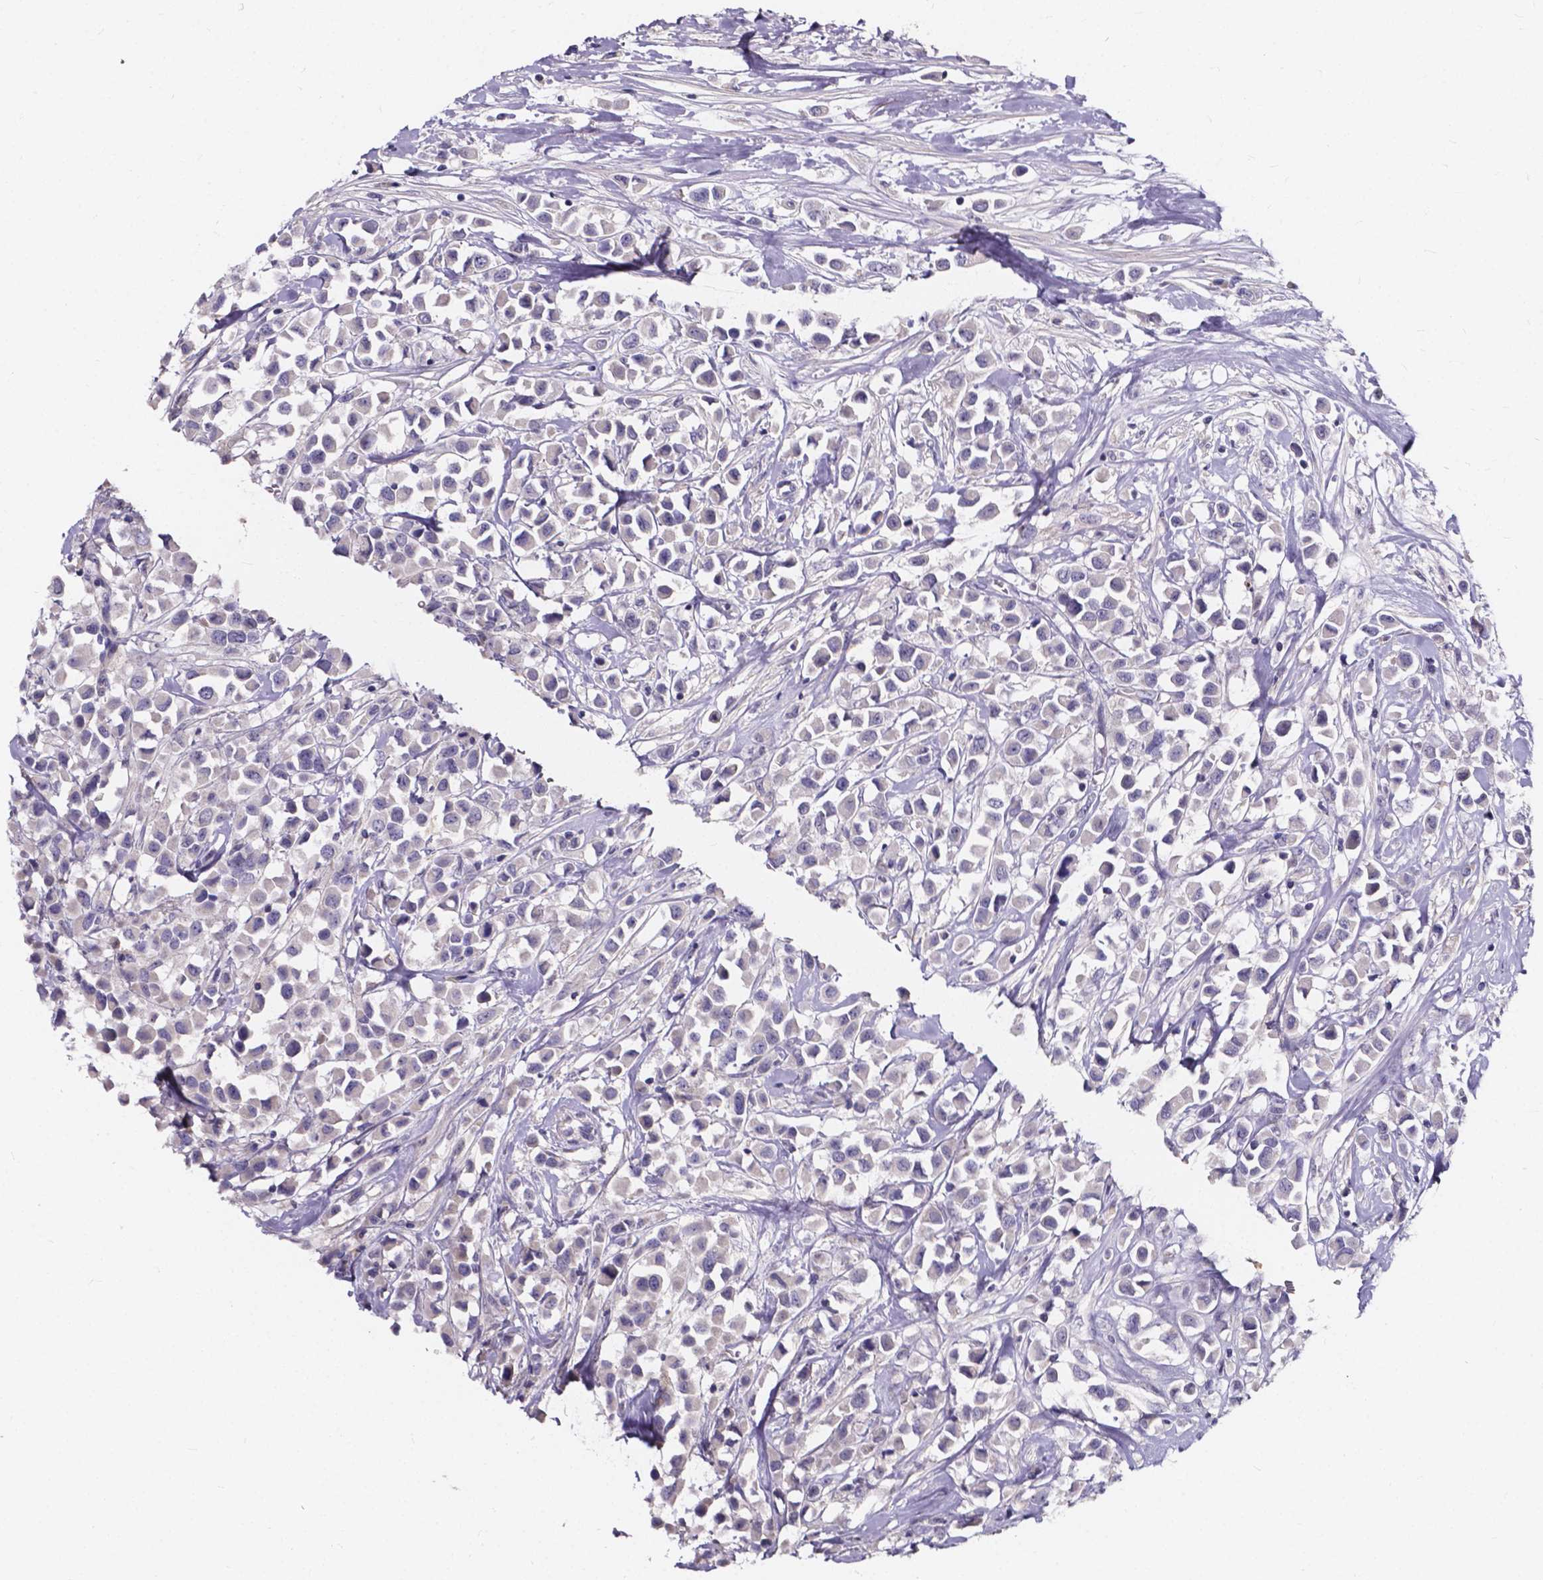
{"staining": {"intensity": "negative", "quantity": "none", "location": "none"}, "tissue": "breast cancer", "cell_type": "Tumor cells", "image_type": "cancer", "snomed": [{"axis": "morphology", "description": "Duct carcinoma"}, {"axis": "topography", "description": "Breast"}], "caption": "High power microscopy image of an immunohistochemistry photomicrograph of intraductal carcinoma (breast), revealing no significant expression in tumor cells.", "gene": "SPOCD1", "patient": {"sex": "female", "age": 61}}